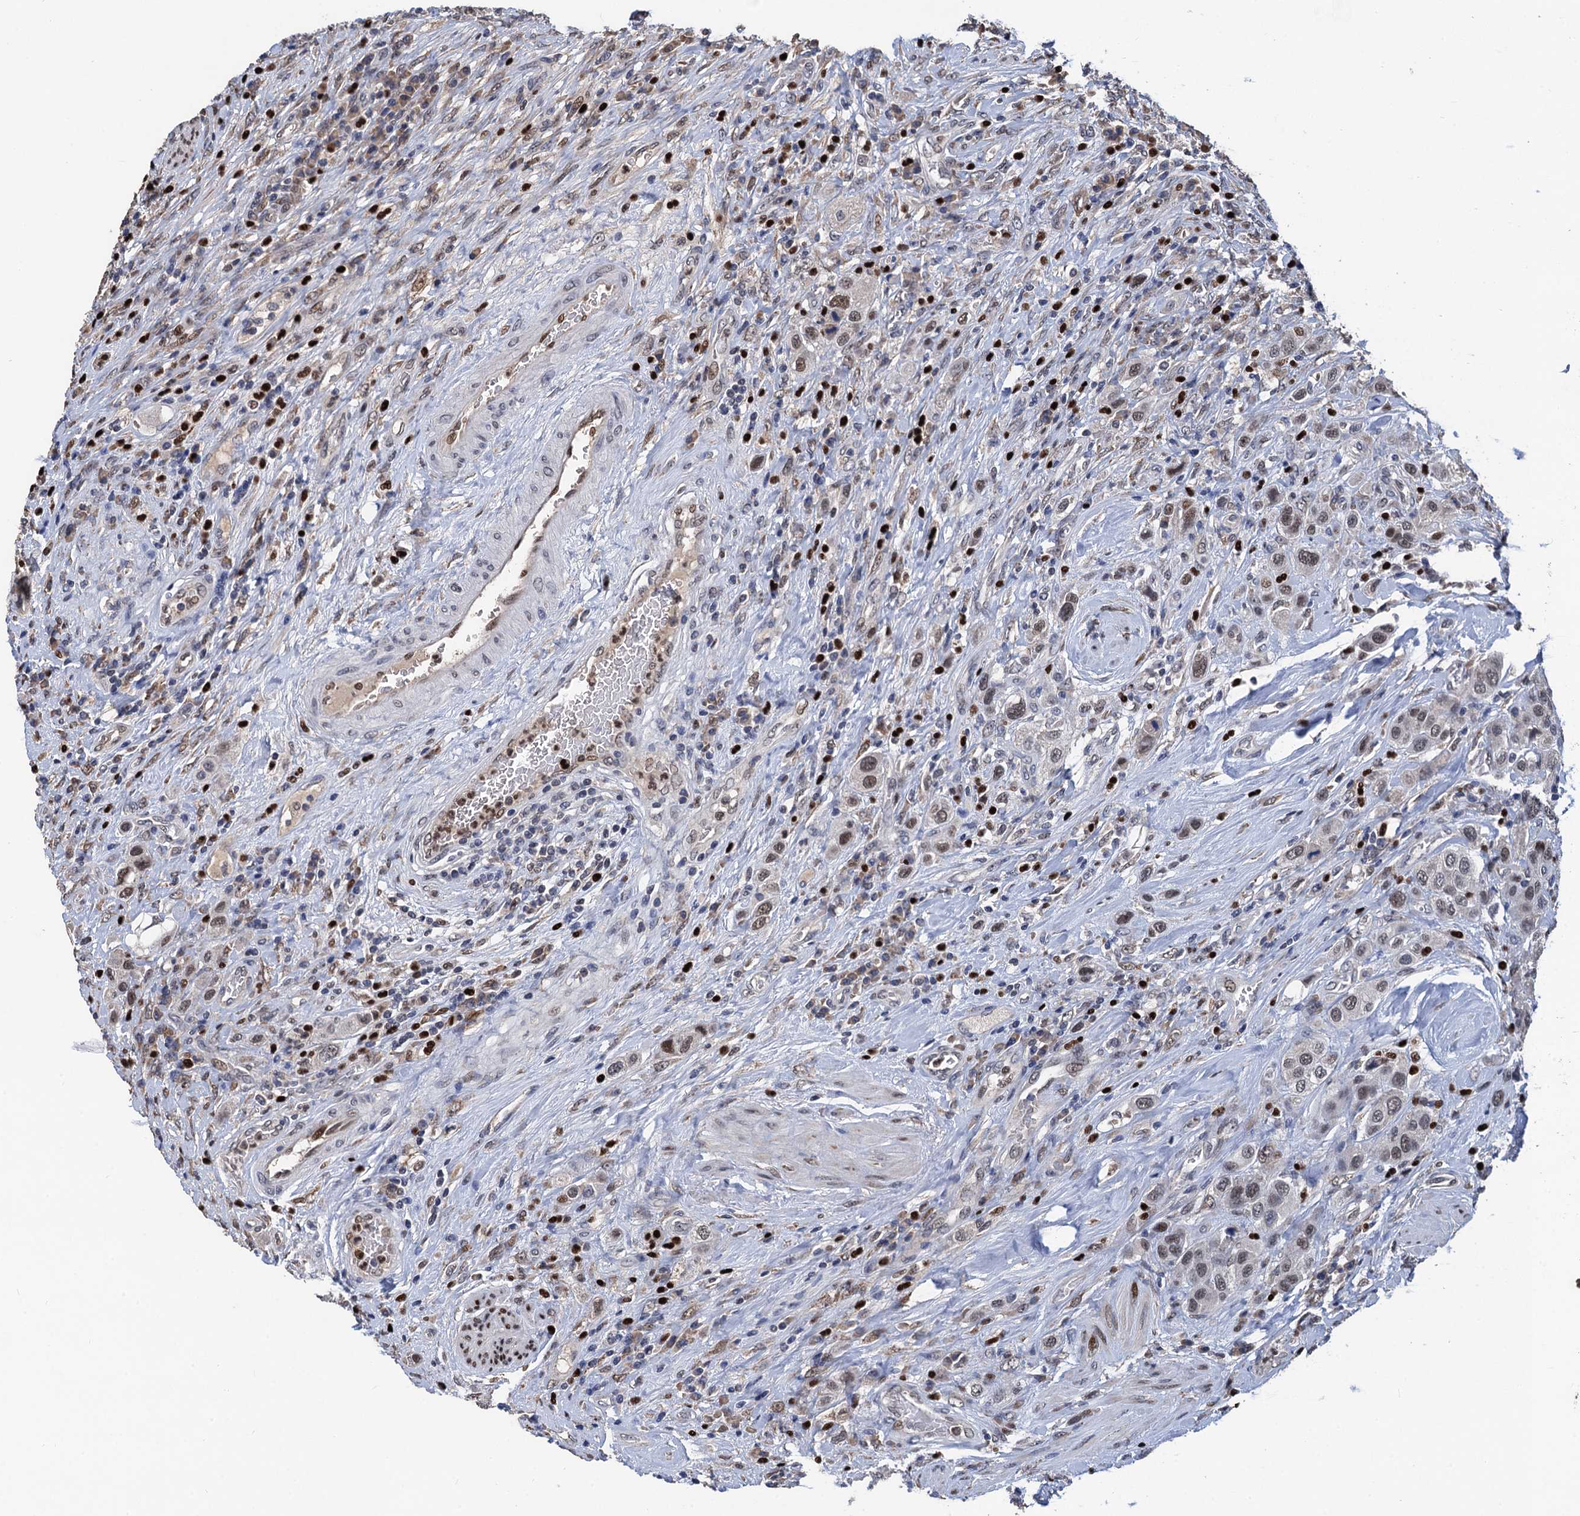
{"staining": {"intensity": "moderate", "quantity": ">75%", "location": "nuclear"}, "tissue": "urothelial cancer", "cell_type": "Tumor cells", "image_type": "cancer", "snomed": [{"axis": "morphology", "description": "Urothelial carcinoma, High grade"}, {"axis": "topography", "description": "Urinary bladder"}], "caption": "An image of human high-grade urothelial carcinoma stained for a protein reveals moderate nuclear brown staining in tumor cells.", "gene": "TSEN34", "patient": {"sex": "male", "age": 50}}